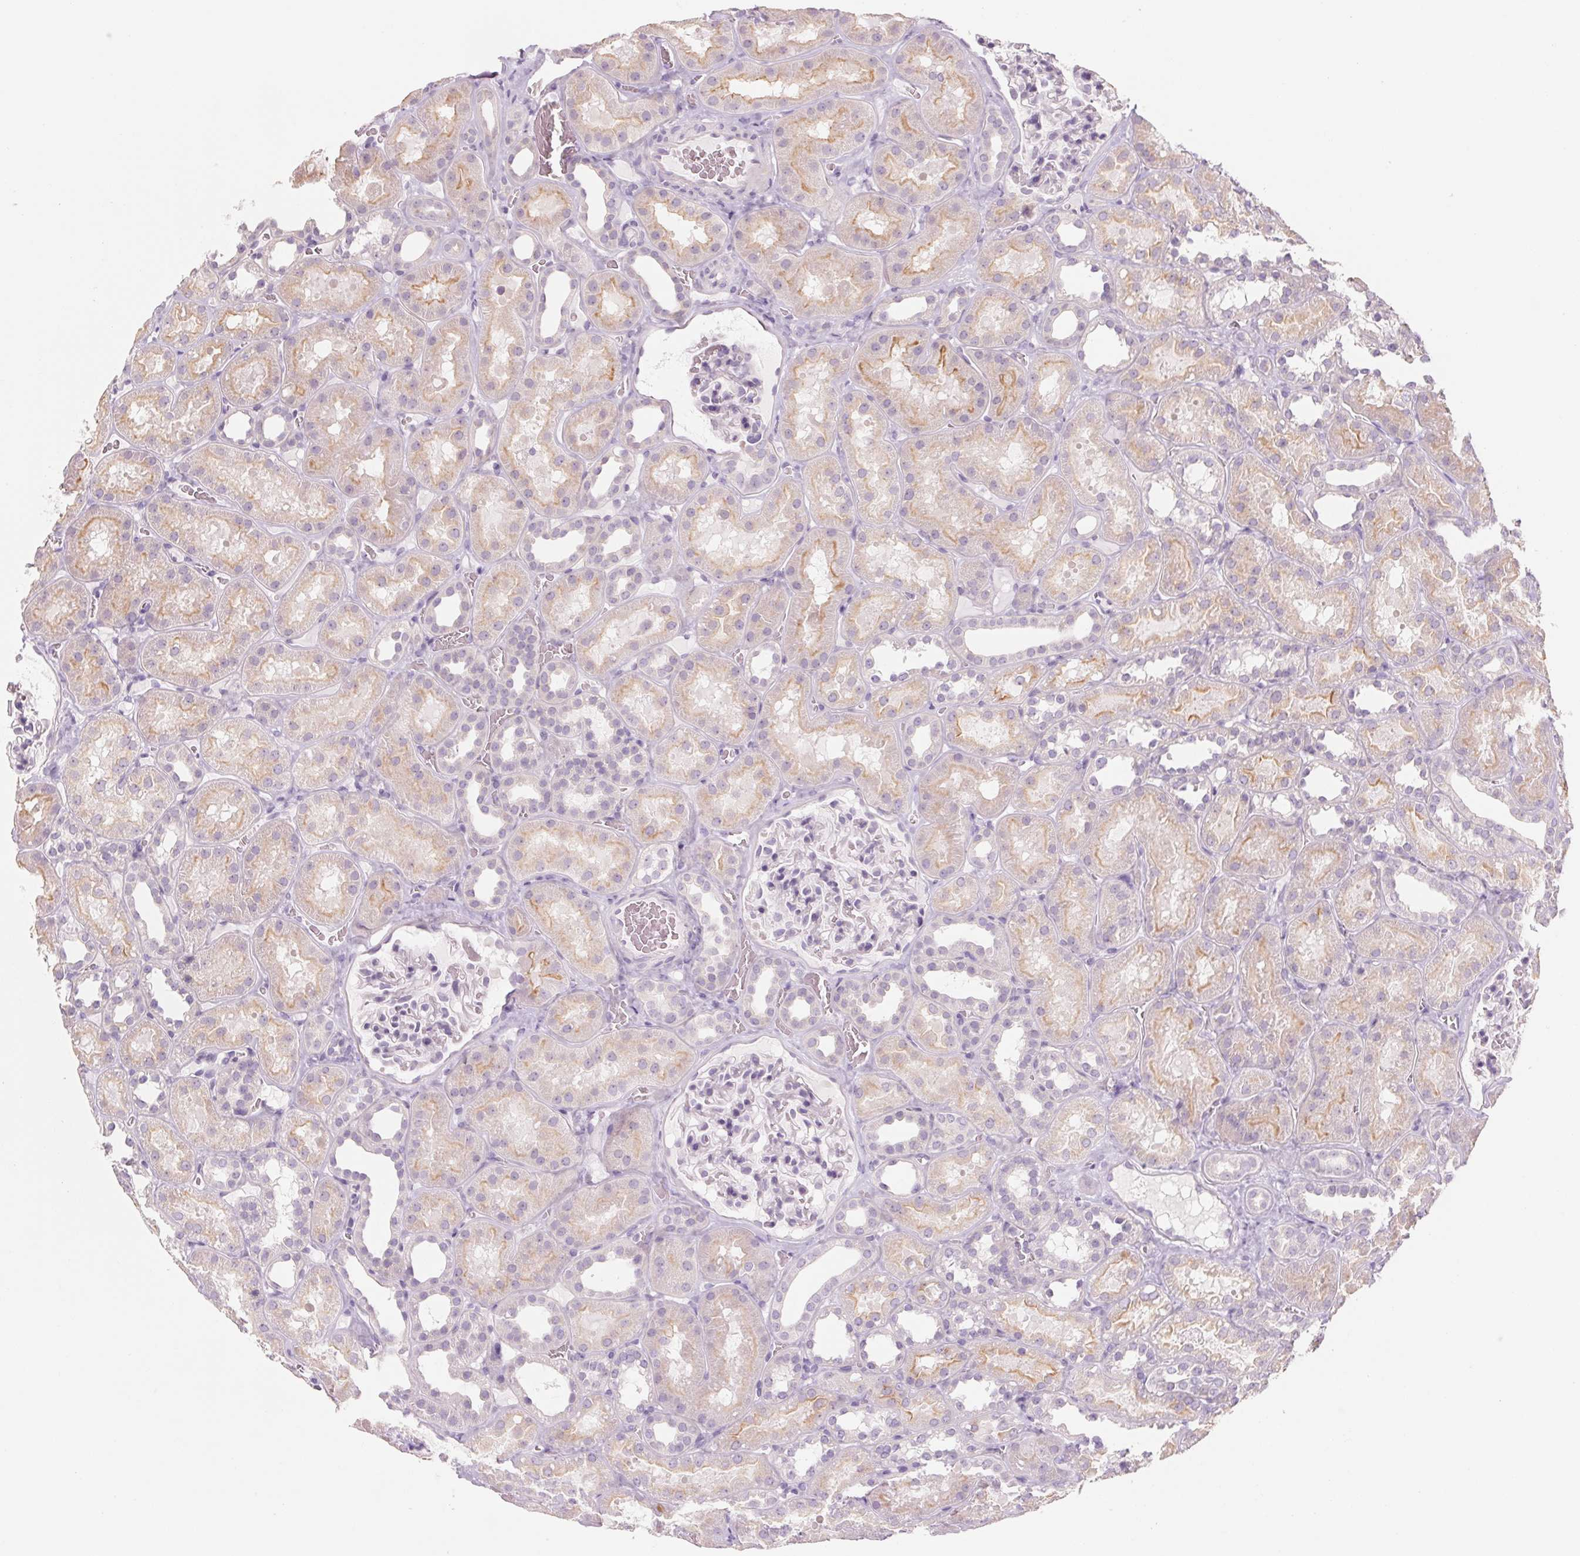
{"staining": {"intensity": "negative", "quantity": "none", "location": "none"}, "tissue": "kidney", "cell_type": "Cells in glomeruli", "image_type": "normal", "snomed": [{"axis": "morphology", "description": "Normal tissue, NOS"}, {"axis": "topography", "description": "Kidney"}], "caption": "High magnification brightfield microscopy of benign kidney stained with DAB (brown) and counterstained with hematoxylin (blue): cells in glomeruli show no significant expression.", "gene": "POU1F1", "patient": {"sex": "female", "age": 41}}